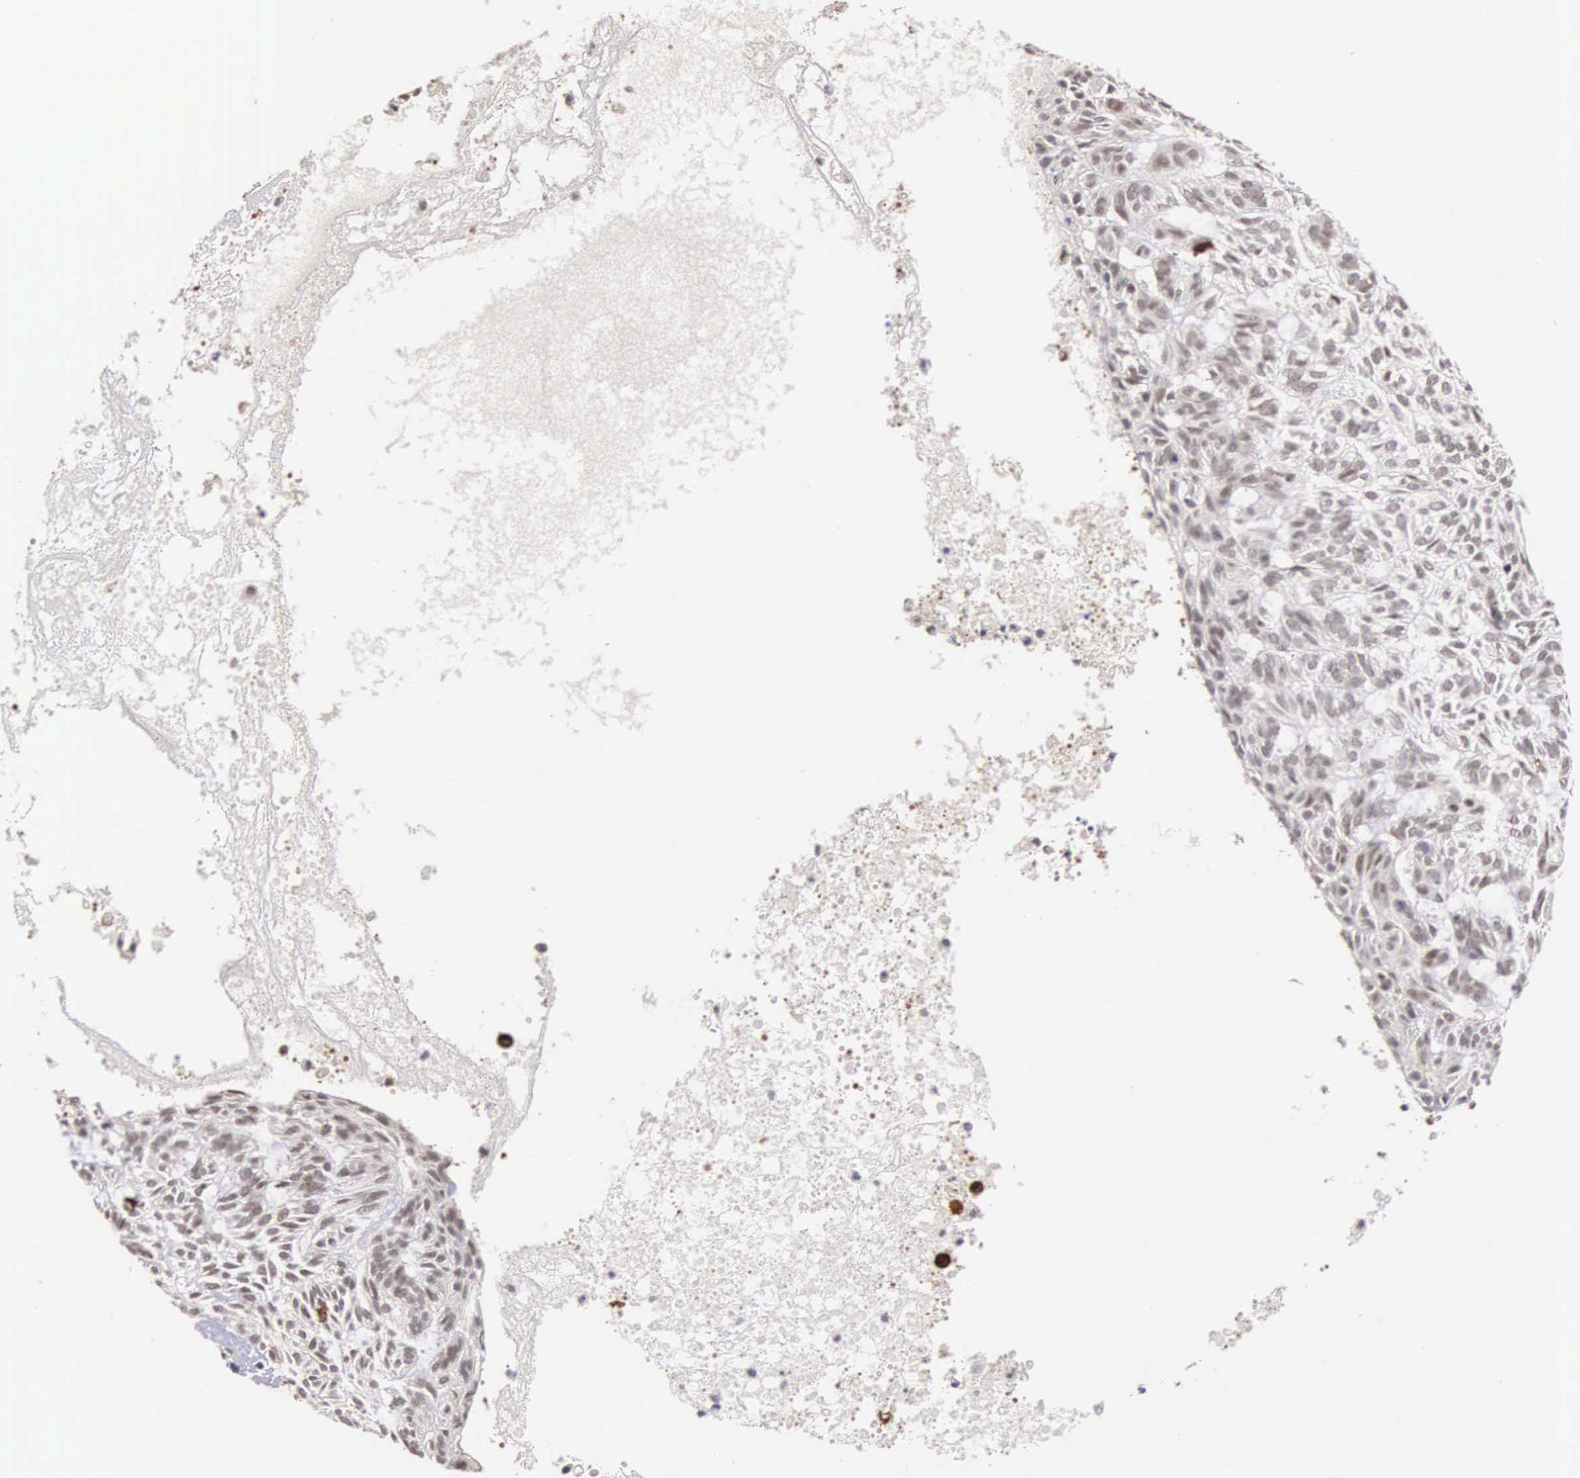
{"staining": {"intensity": "weak", "quantity": "<25%", "location": "nuclear"}, "tissue": "skin cancer", "cell_type": "Tumor cells", "image_type": "cancer", "snomed": [{"axis": "morphology", "description": "Basal cell carcinoma"}, {"axis": "topography", "description": "Skin"}], "caption": "The photomicrograph displays no significant staining in tumor cells of skin cancer.", "gene": "HMGXB4", "patient": {"sex": "male", "age": 75}}